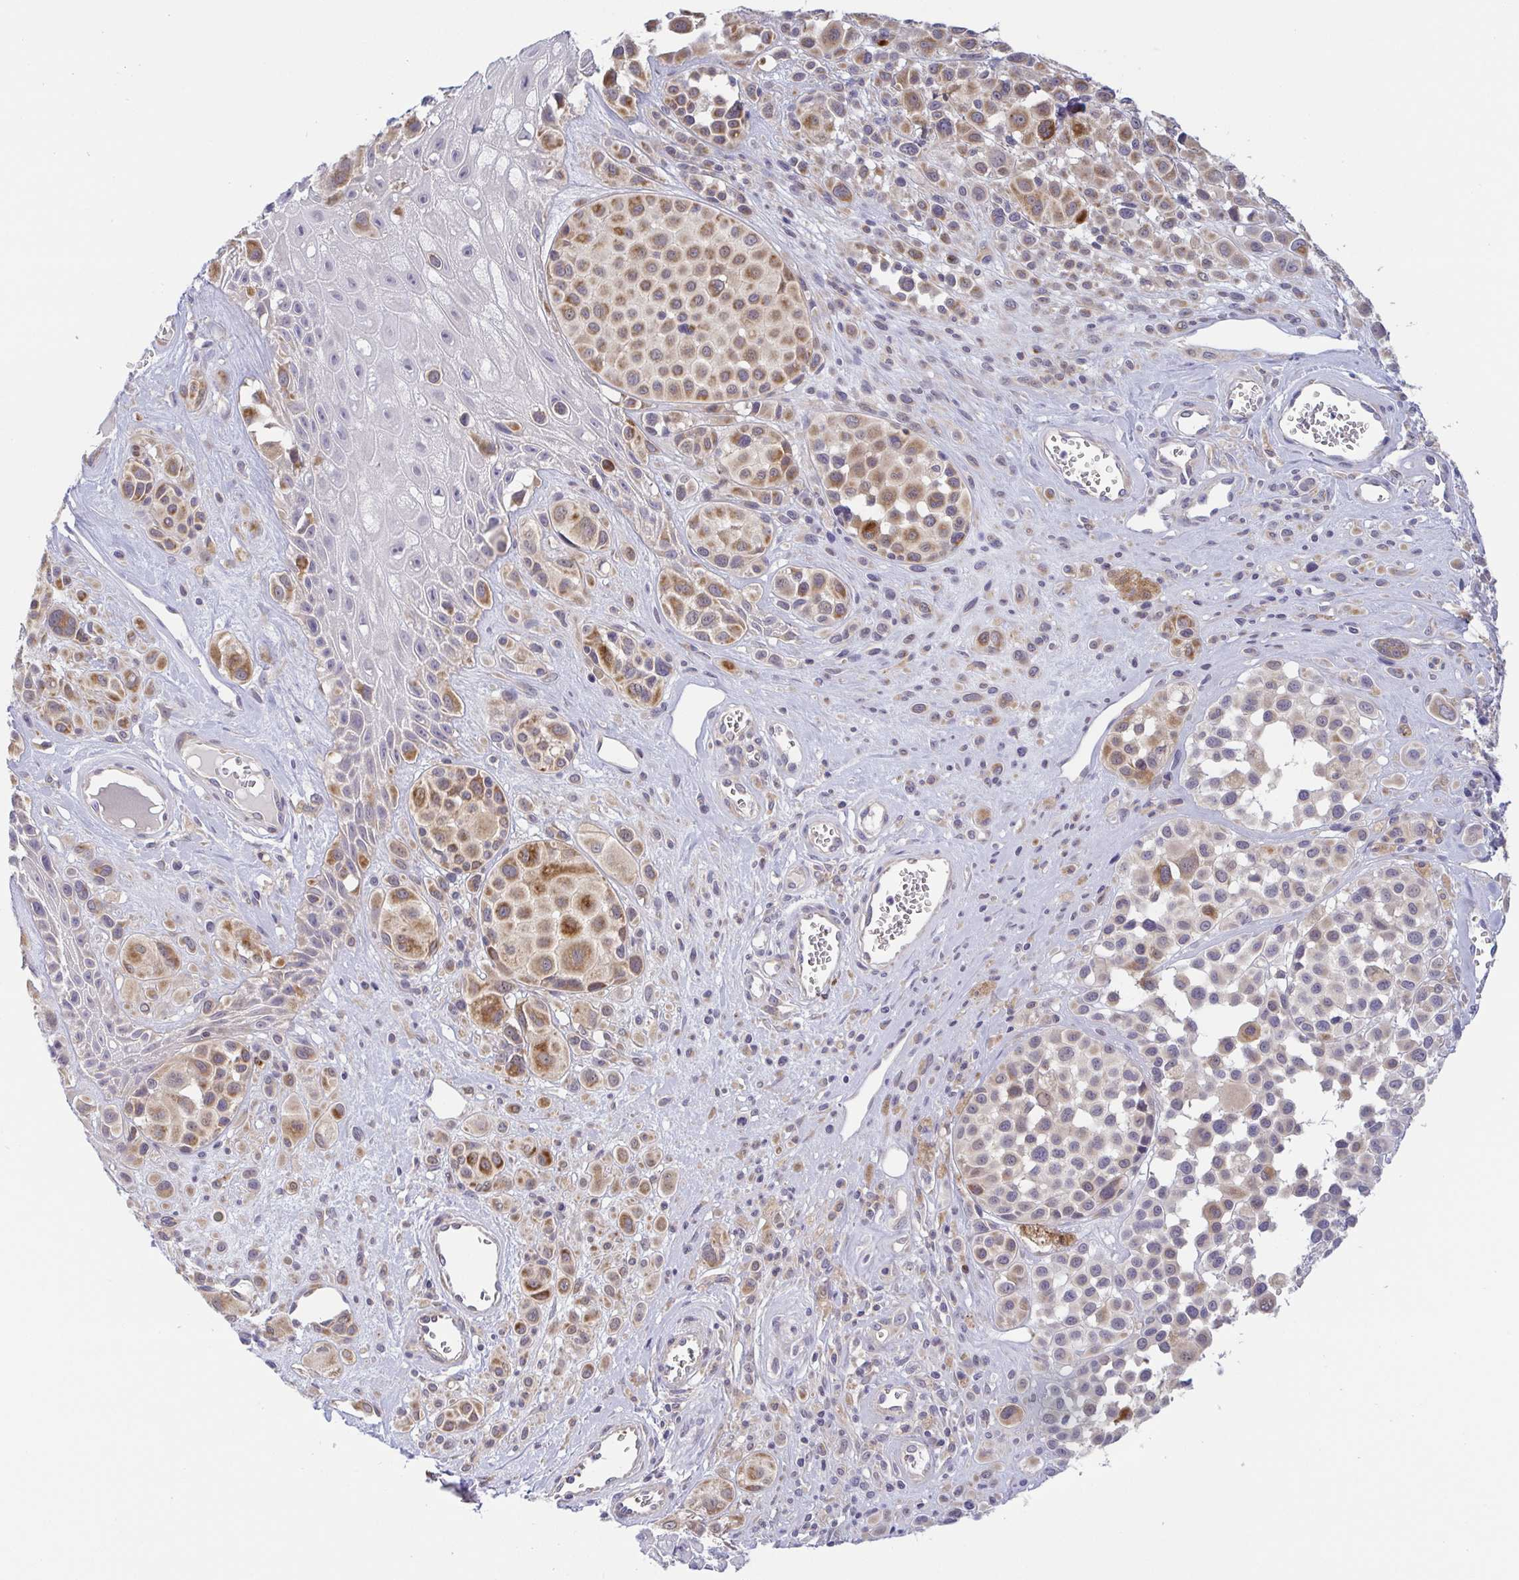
{"staining": {"intensity": "moderate", "quantity": "25%-75%", "location": "cytoplasmic/membranous"}, "tissue": "melanoma", "cell_type": "Tumor cells", "image_type": "cancer", "snomed": [{"axis": "morphology", "description": "Malignant melanoma, NOS"}, {"axis": "topography", "description": "Skin"}], "caption": "Immunohistochemical staining of human malignant melanoma exhibits medium levels of moderate cytoplasmic/membranous staining in about 25%-75% of tumor cells.", "gene": "BCL2L1", "patient": {"sex": "male", "age": 77}}